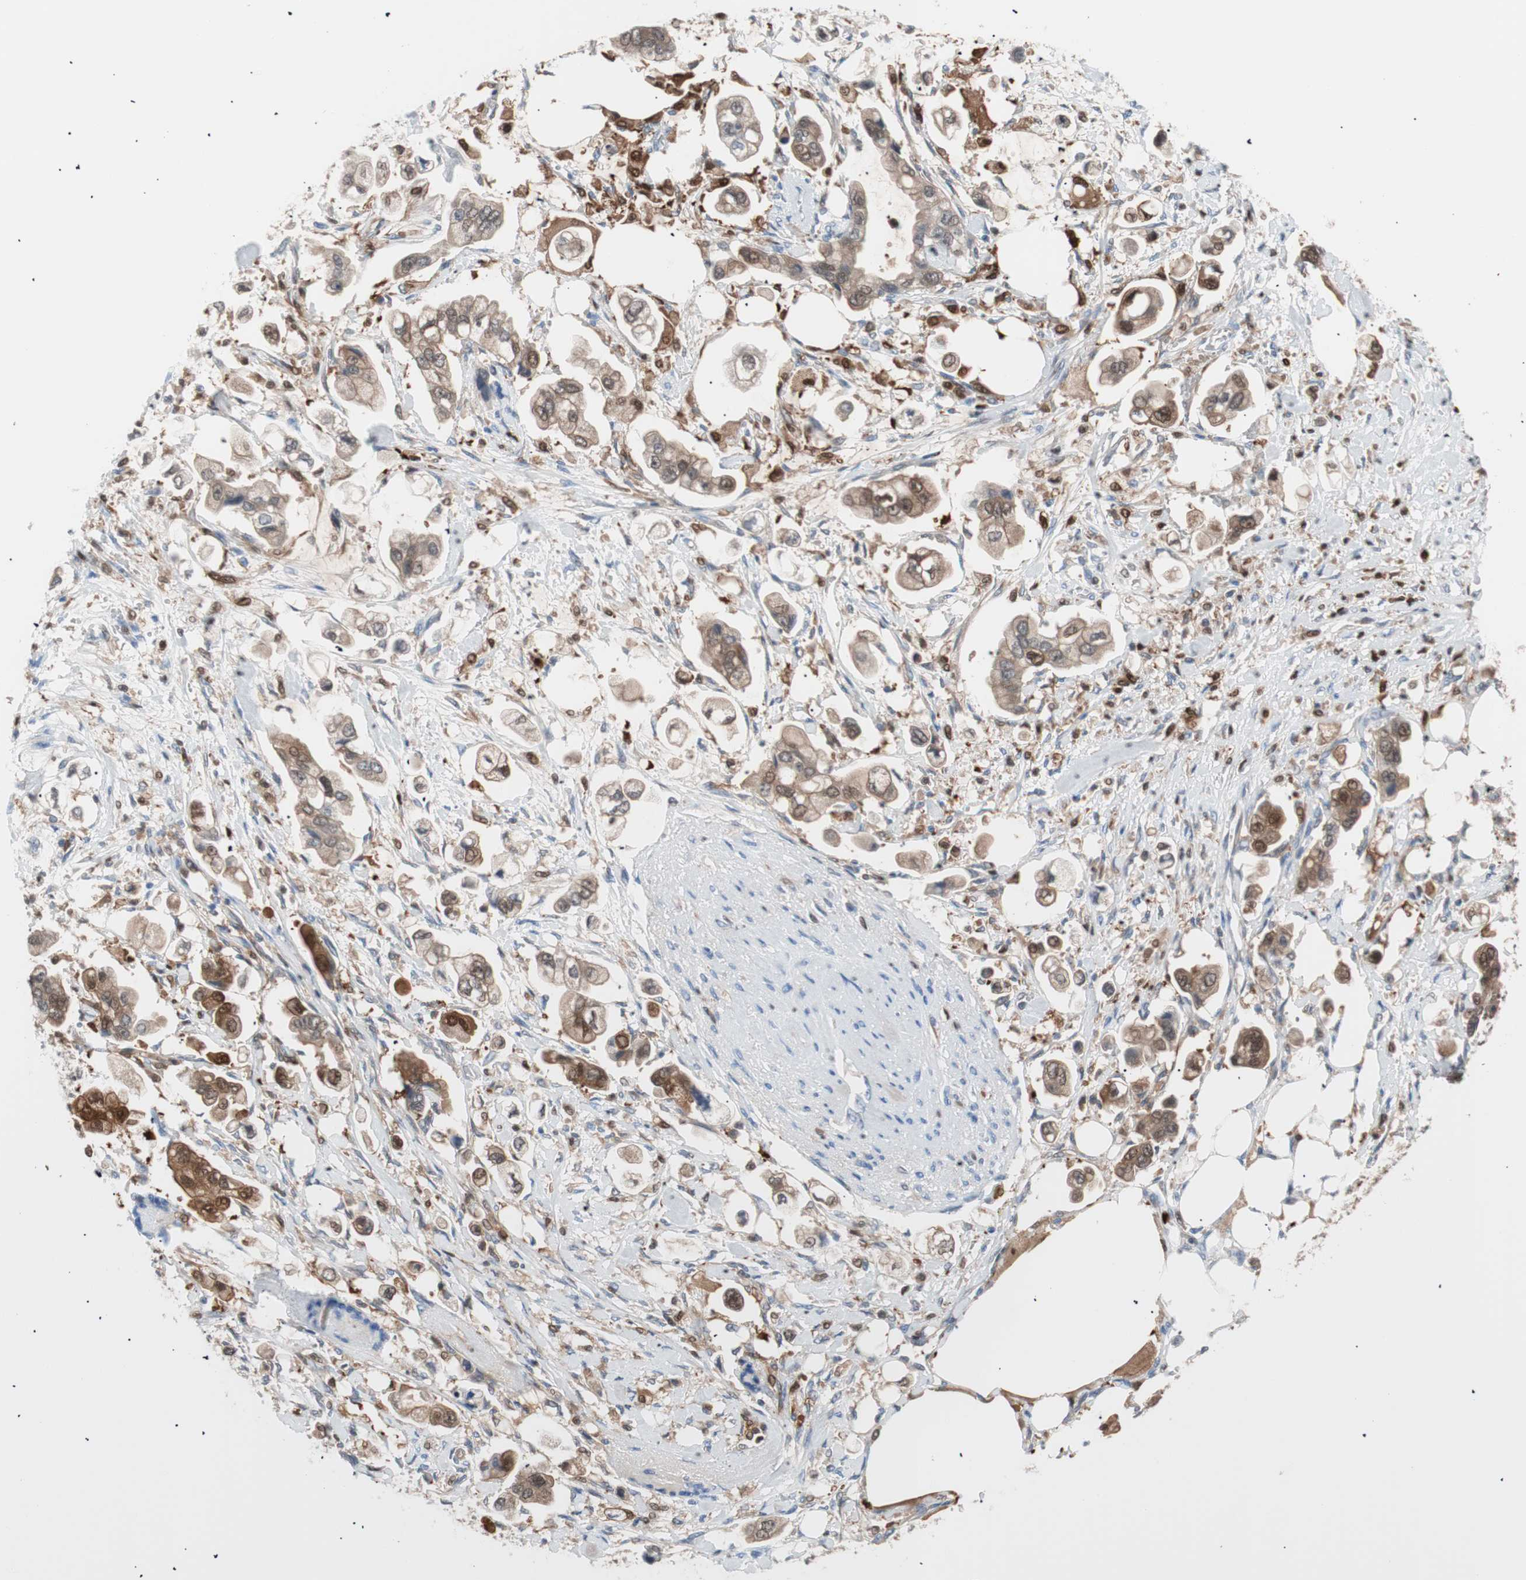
{"staining": {"intensity": "moderate", "quantity": ">75%", "location": "cytoplasmic/membranous,nuclear"}, "tissue": "stomach cancer", "cell_type": "Tumor cells", "image_type": "cancer", "snomed": [{"axis": "morphology", "description": "Adenocarcinoma, NOS"}, {"axis": "topography", "description": "Stomach"}], "caption": "Protein analysis of adenocarcinoma (stomach) tissue reveals moderate cytoplasmic/membranous and nuclear staining in approximately >75% of tumor cells. The protein is shown in brown color, while the nuclei are stained blue.", "gene": "IL18", "patient": {"sex": "male", "age": 62}}